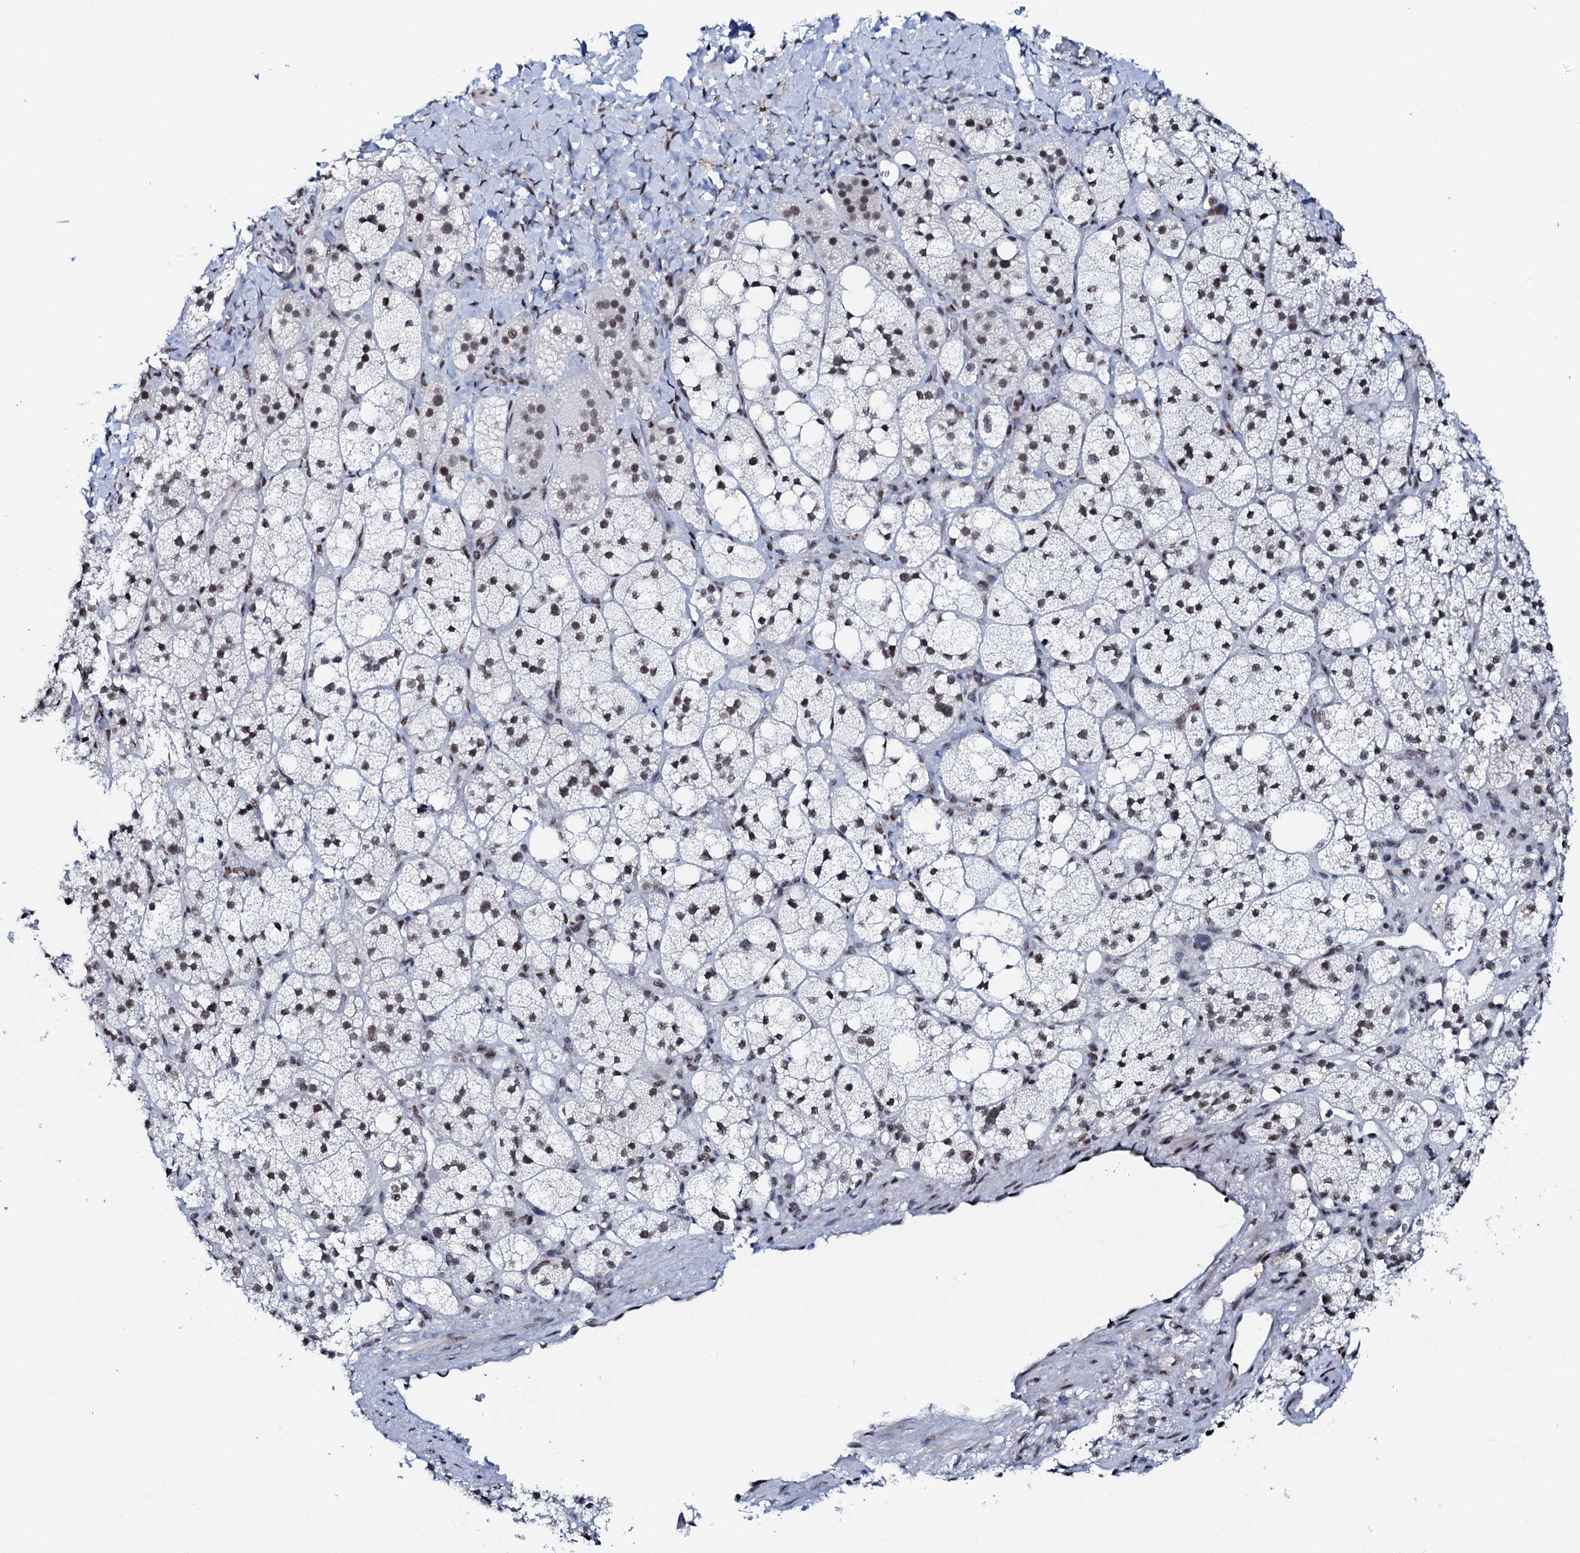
{"staining": {"intensity": "moderate", "quantity": "25%-75%", "location": "nuclear"}, "tissue": "adrenal gland", "cell_type": "Glandular cells", "image_type": "normal", "snomed": [{"axis": "morphology", "description": "Normal tissue, NOS"}, {"axis": "topography", "description": "Adrenal gland"}], "caption": "The photomicrograph reveals immunohistochemical staining of benign adrenal gland. There is moderate nuclear positivity is appreciated in about 25%-75% of glandular cells.", "gene": "NKAPD1", "patient": {"sex": "male", "age": 61}}